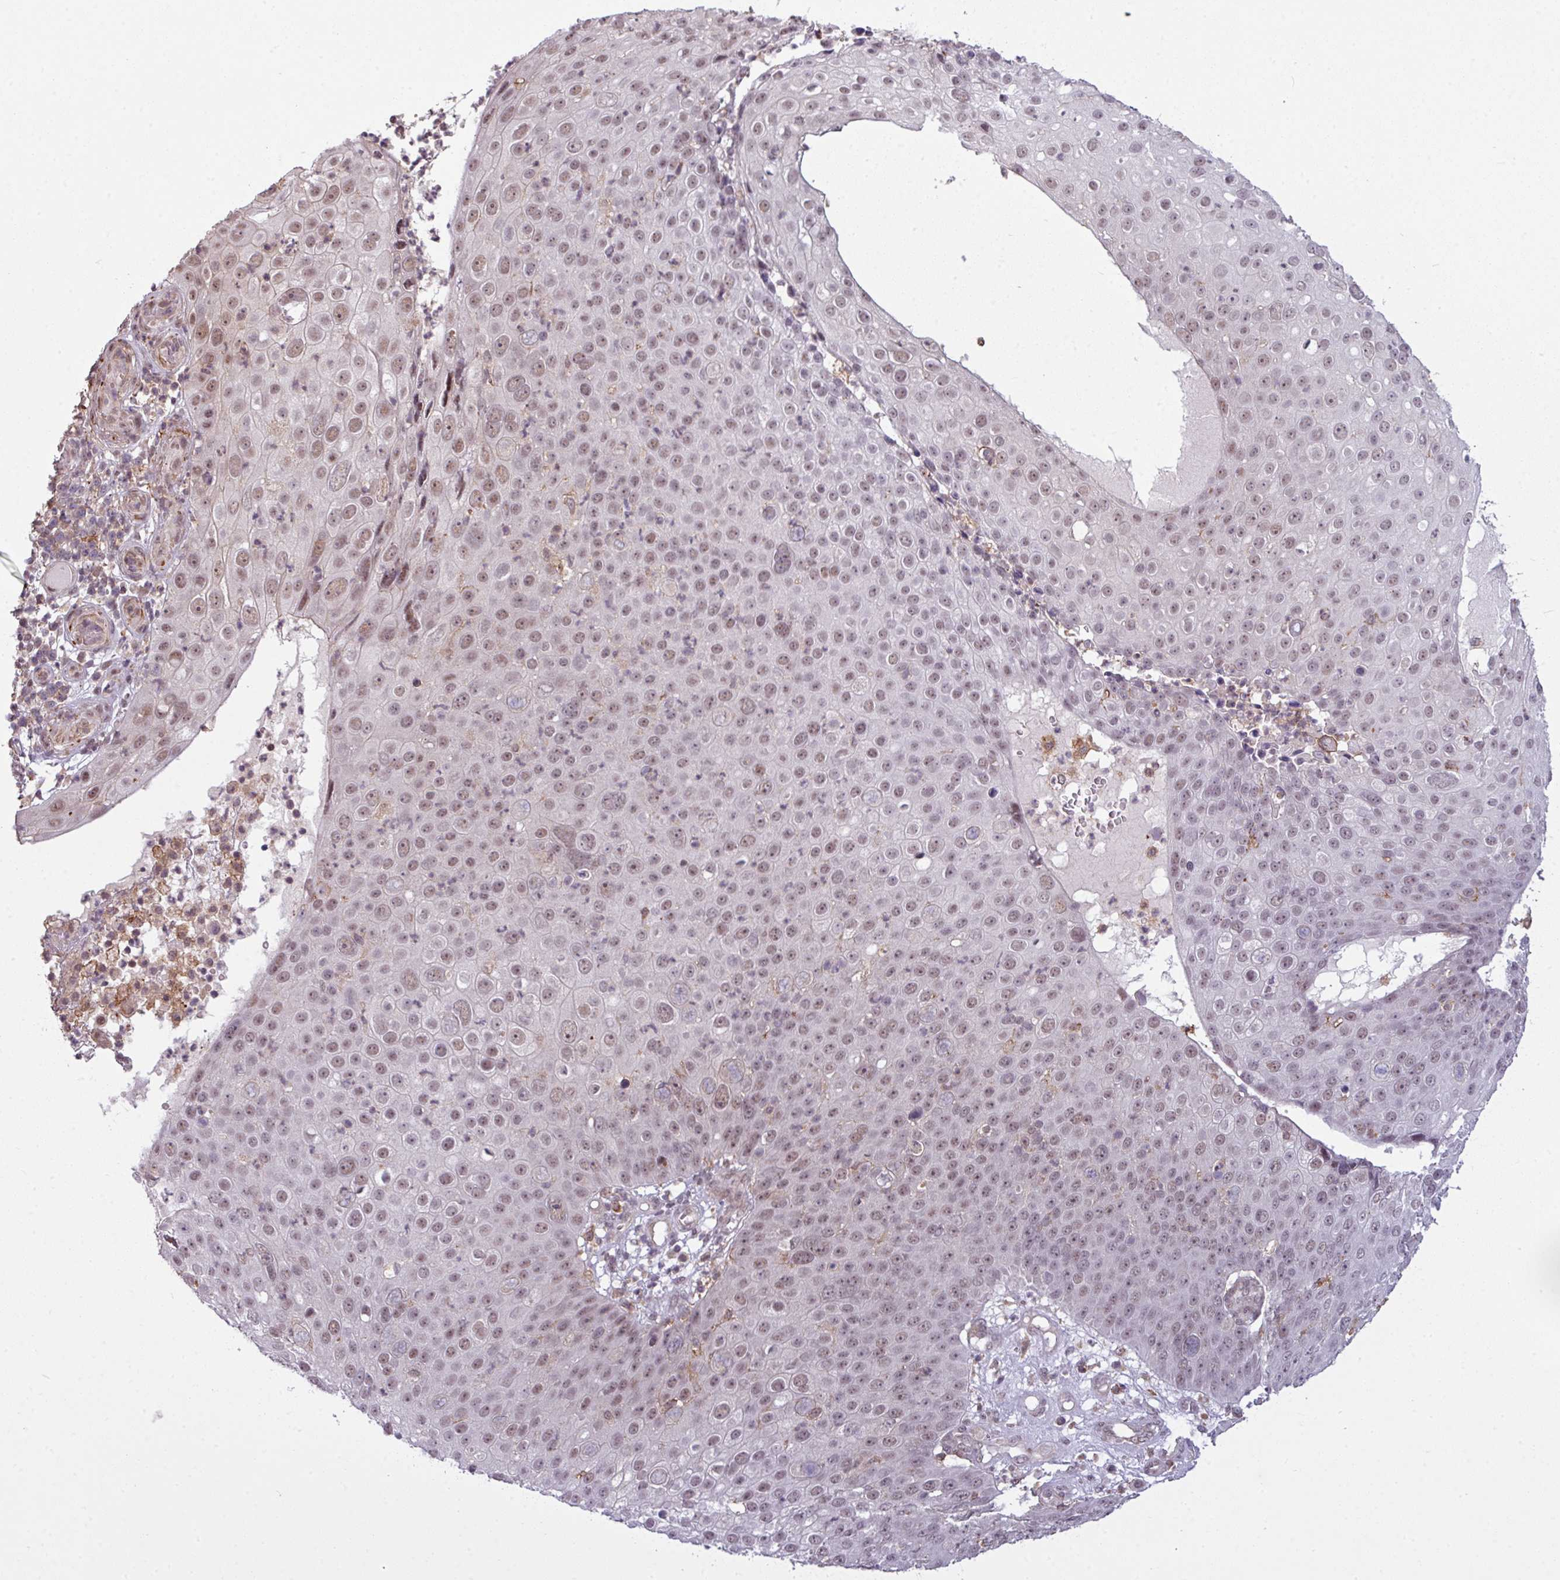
{"staining": {"intensity": "weak", "quantity": "25%-75%", "location": "nuclear"}, "tissue": "skin cancer", "cell_type": "Tumor cells", "image_type": "cancer", "snomed": [{"axis": "morphology", "description": "Squamous cell carcinoma, NOS"}, {"axis": "topography", "description": "Skin"}], "caption": "A photomicrograph of human skin cancer (squamous cell carcinoma) stained for a protein exhibits weak nuclear brown staining in tumor cells. (brown staining indicates protein expression, while blue staining denotes nuclei).", "gene": "ZC2HC1C", "patient": {"sex": "male", "age": 71}}